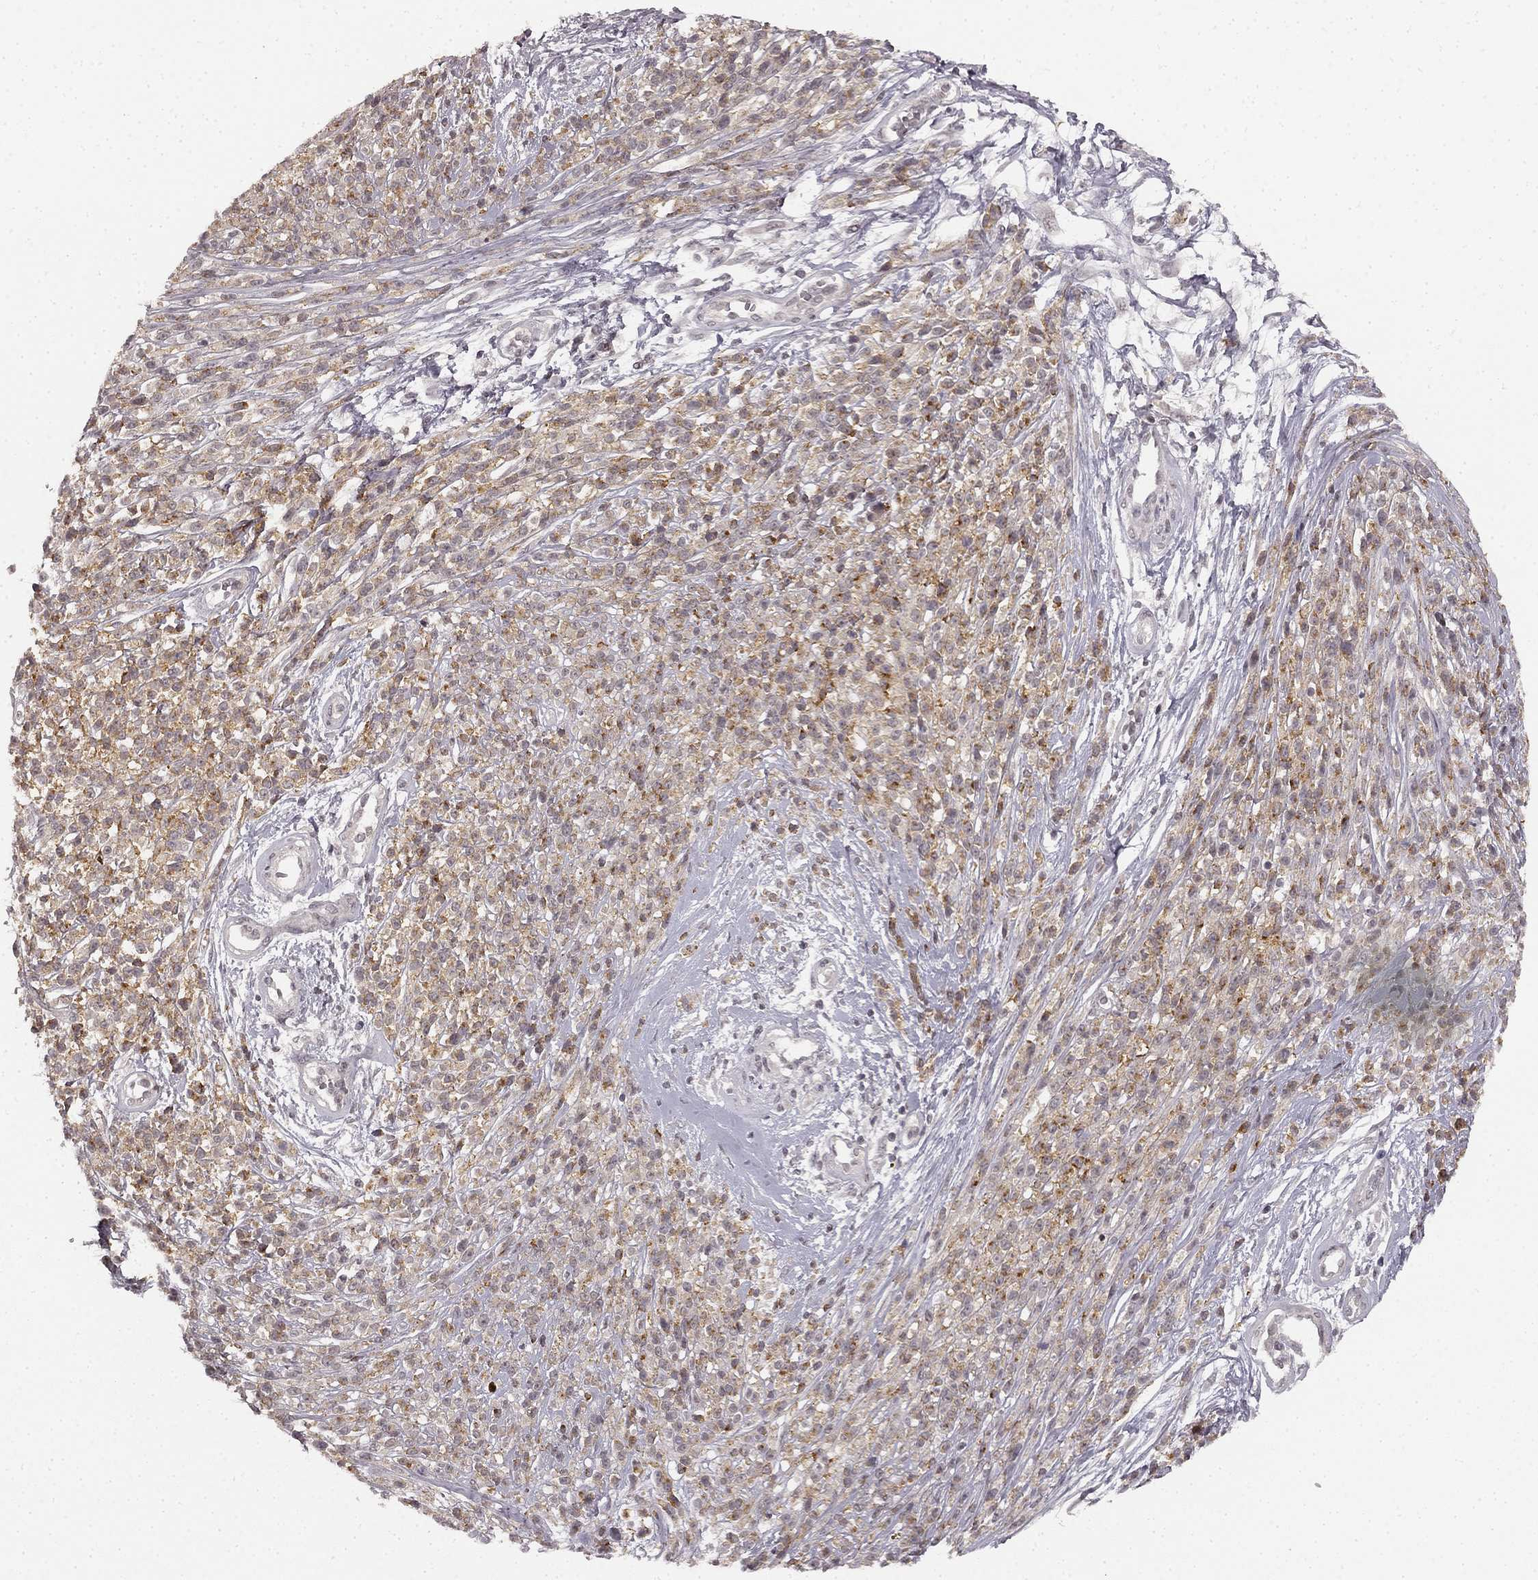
{"staining": {"intensity": "weak", "quantity": ">75%", "location": "cytoplasmic/membranous"}, "tissue": "melanoma", "cell_type": "Tumor cells", "image_type": "cancer", "snomed": [{"axis": "morphology", "description": "Malignant melanoma, NOS"}, {"axis": "topography", "description": "Skin"}, {"axis": "topography", "description": "Skin of trunk"}], "caption": "Melanoma tissue displays weak cytoplasmic/membranous expression in approximately >75% of tumor cells", "gene": "HCN4", "patient": {"sex": "male", "age": 74}}